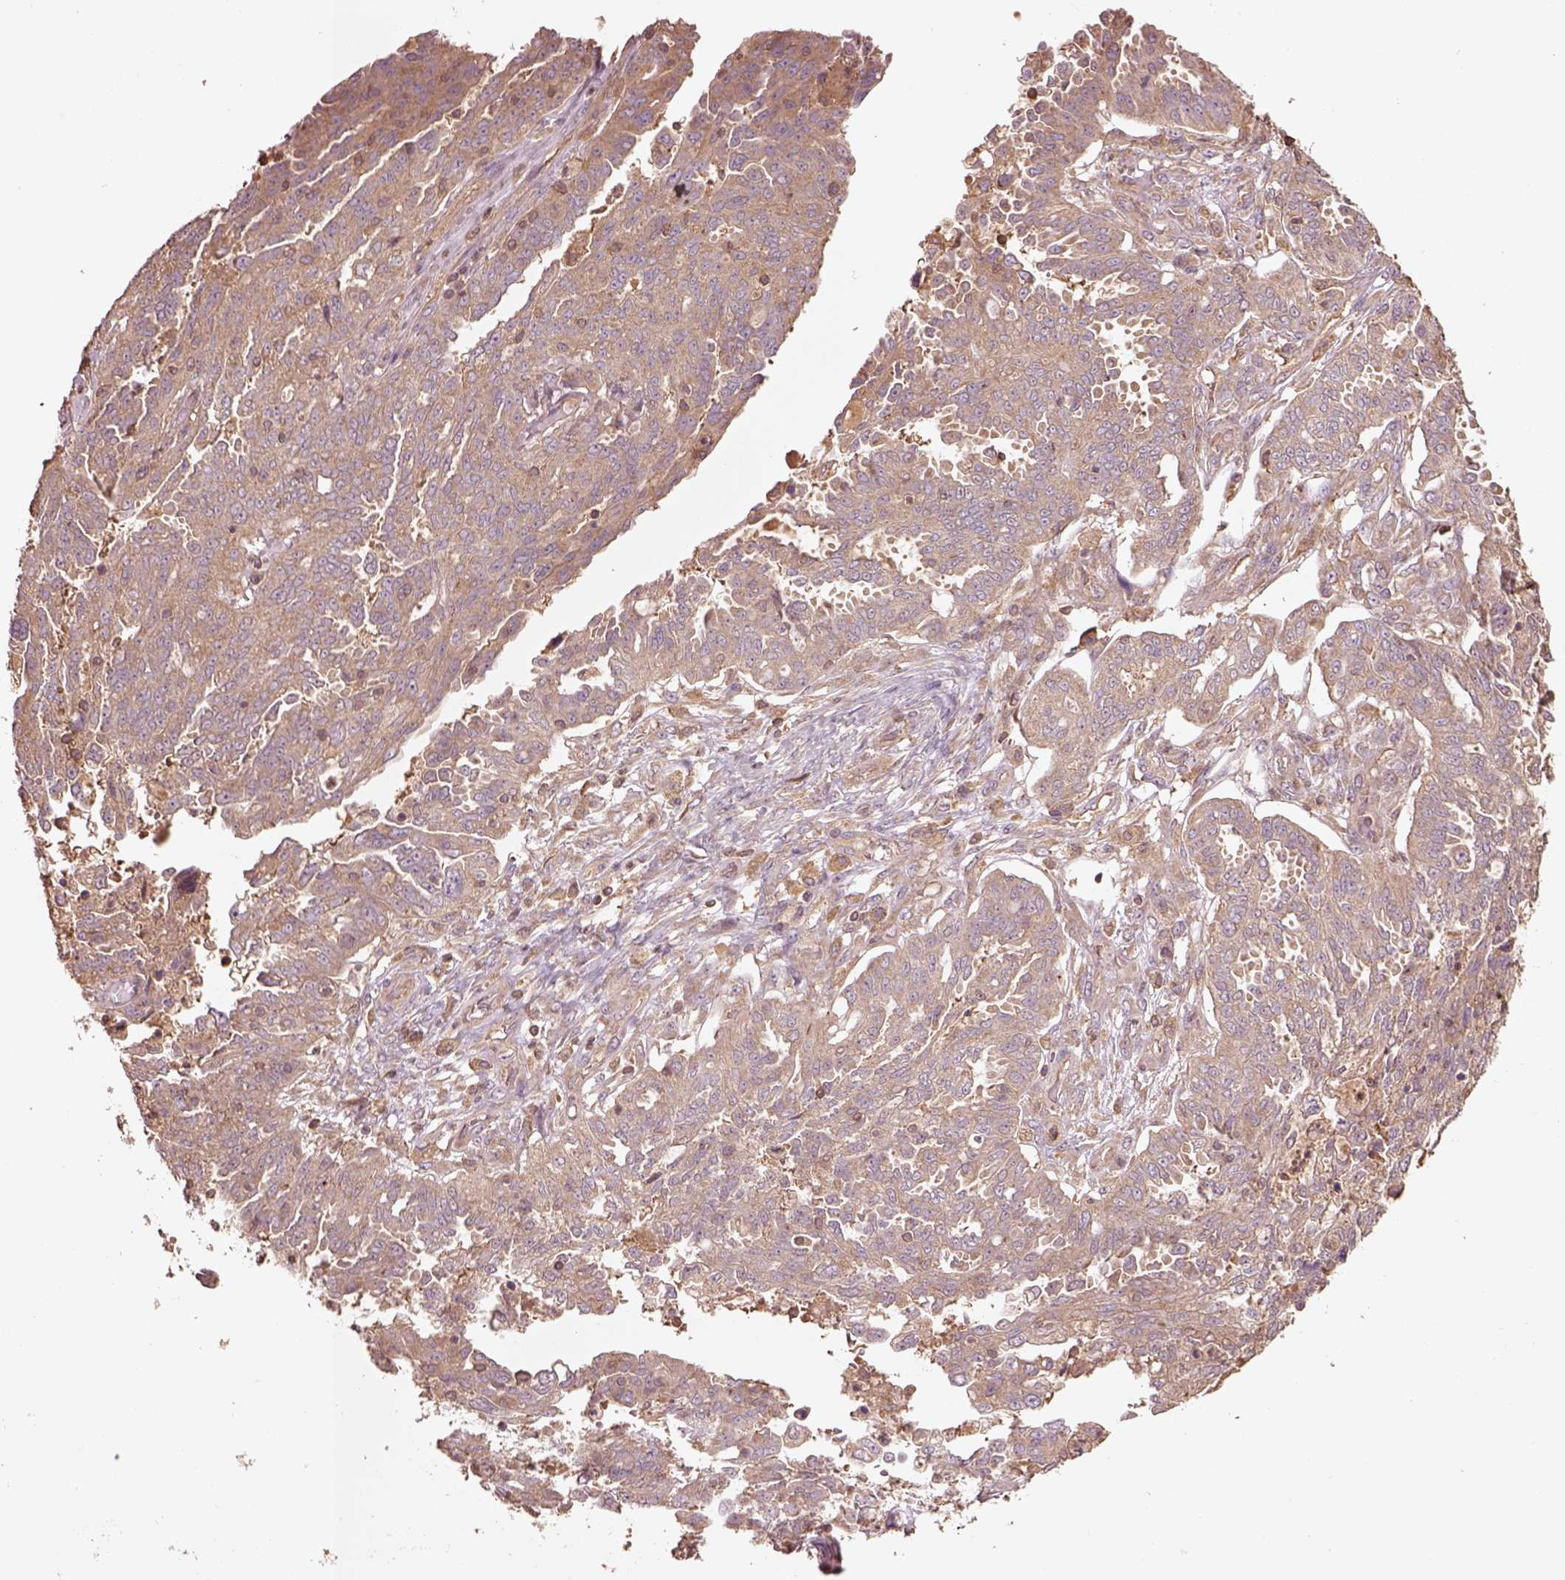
{"staining": {"intensity": "moderate", "quantity": "<25%", "location": "cytoplasmic/membranous"}, "tissue": "ovarian cancer", "cell_type": "Tumor cells", "image_type": "cancer", "snomed": [{"axis": "morphology", "description": "Cystadenocarcinoma, serous, NOS"}, {"axis": "topography", "description": "Ovary"}], "caption": "This image shows ovarian cancer (serous cystadenocarcinoma) stained with IHC to label a protein in brown. The cytoplasmic/membranous of tumor cells show moderate positivity for the protein. Nuclei are counter-stained blue.", "gene": "TRADD", "patient": {"sex": "female", "age": 67}}